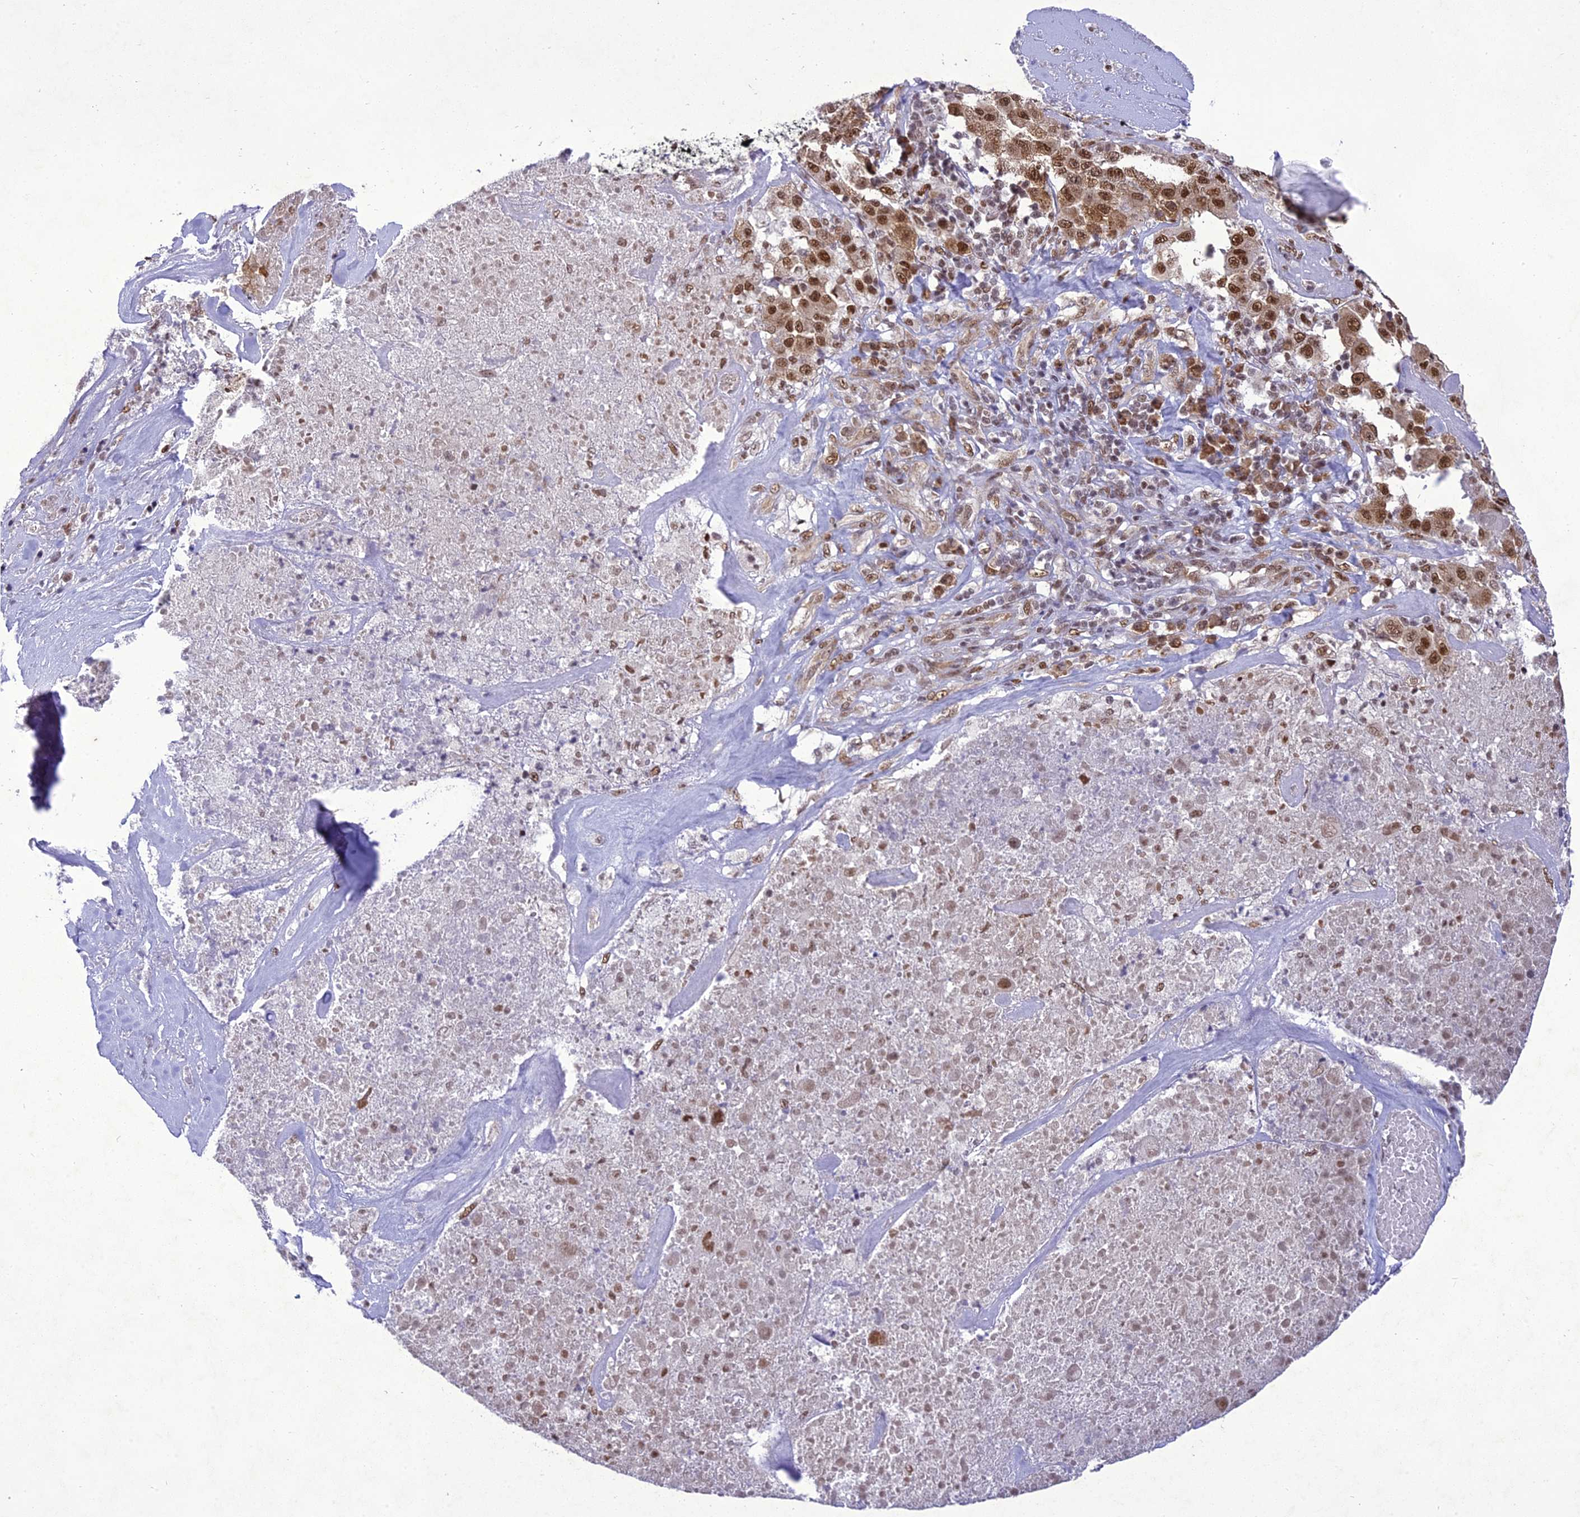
{"staining": {"intensity": "moderate", "quantity": ">75%", "location": "nuclear"}, "tissue": "melanoma", "cell_type": "Tumor cells", "image_type": "cancer", "snomed": [{"axis": "morphology", "description": "Malignant melanoma, Metastatic site"}, {"axis": "topography", "description": "Lymph node"}], "caption": "DAB immunohistochemical staining of human malignant melanoma (metastatic site) displays moderate nuclear protein staining in about >75% of tumor cells. (Stains: DAB in brown, nuclei in blue, Microscopy: brightfield microscopy at high magnification).", "gene": "DDX1", "patient": {"sex": "male", "age": 62}}